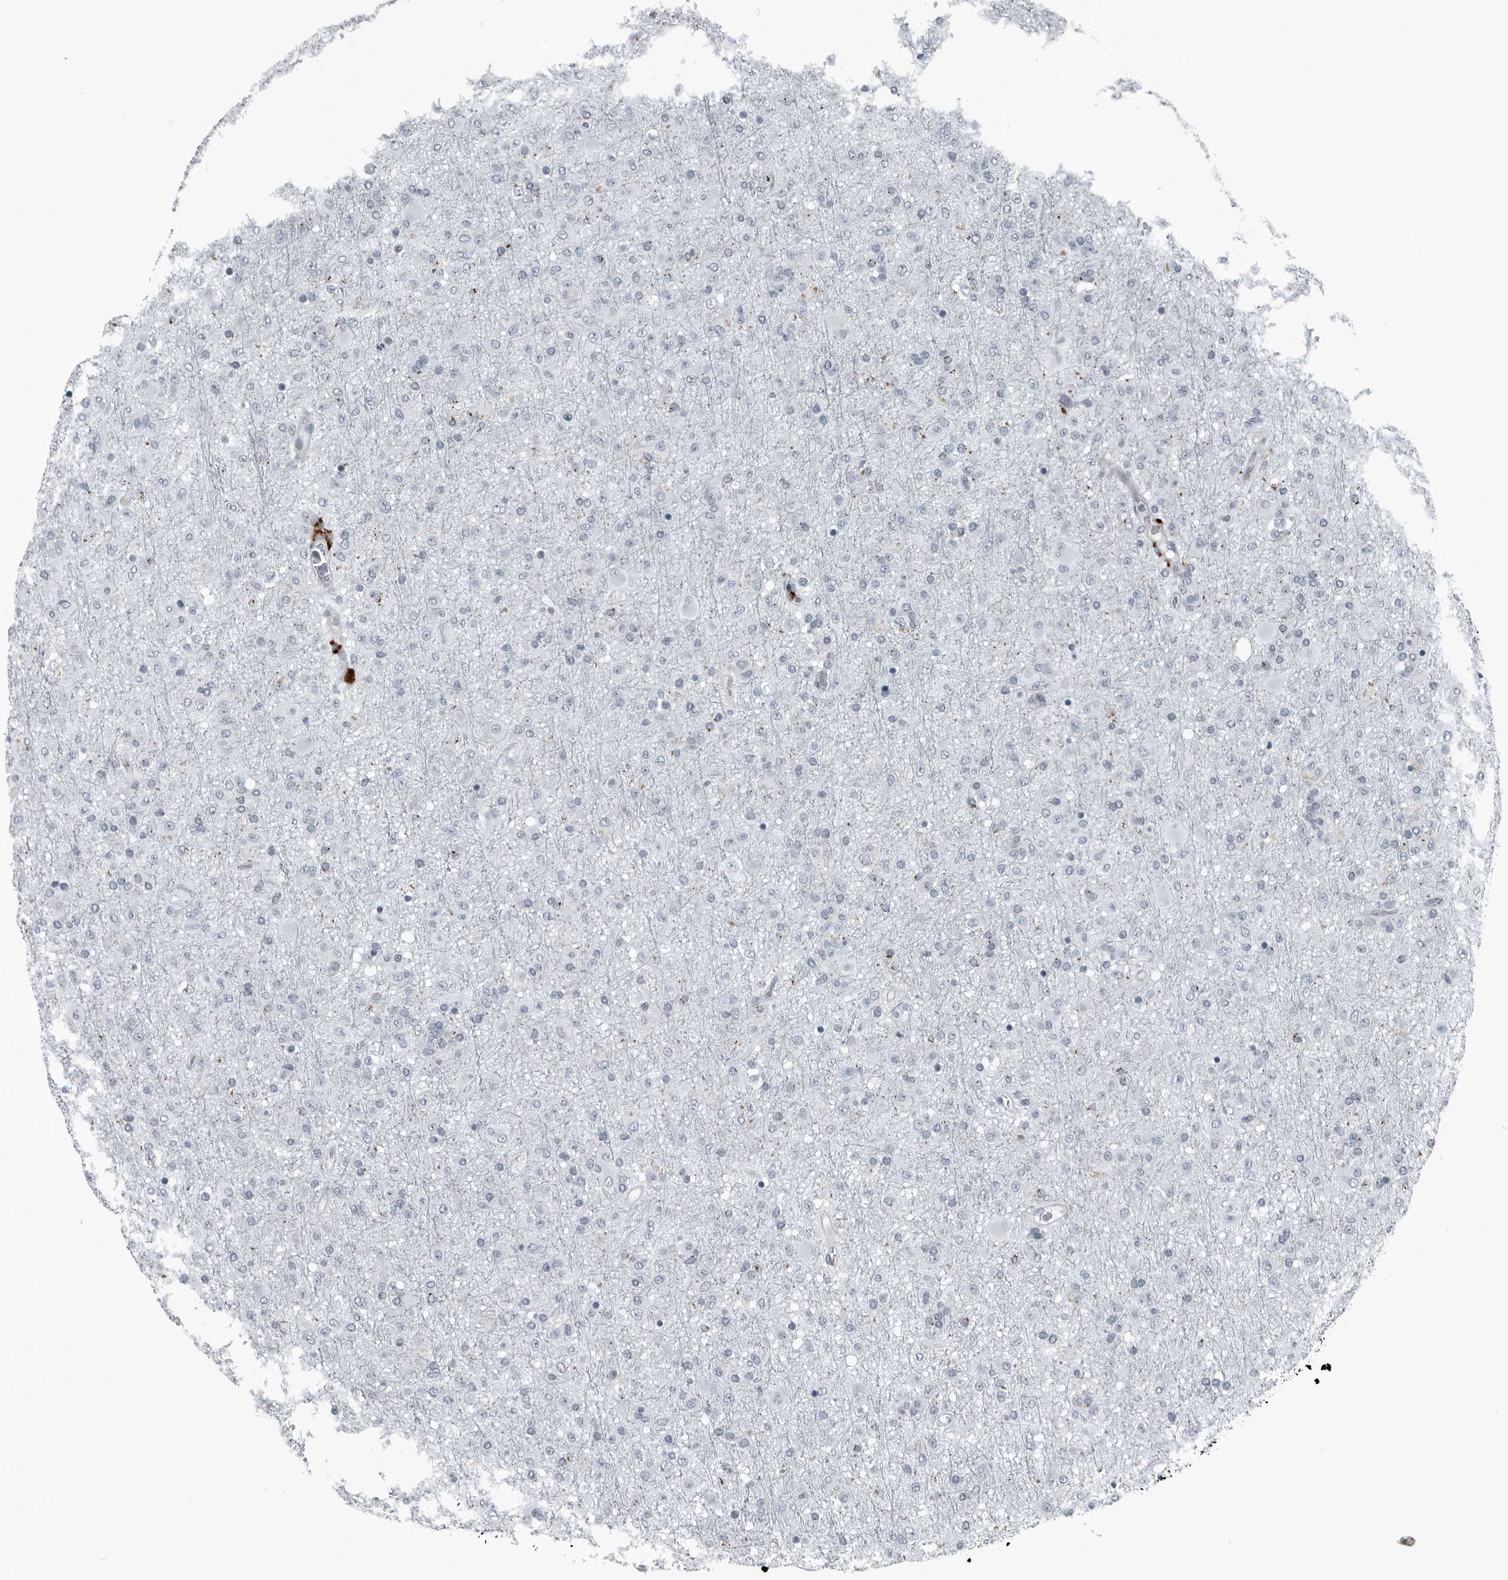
{"staining": {"intensity": "negative", "quantity": "none", "location": "none"}, "tissue": "glioma", "cell_type": "Tumor cells", "image_type": "cancer", "snomed": [{"axis": "morphology", "description": "Glioma, malignant, Low grade"}, {"axis": "topography", "description": "Brain"}], "caption": "Human glioma stained for a protein using IHC demonstrates no staining in tumor cells.", "gene": "GAK", "patient": {"sex": "male", "age": 65}}